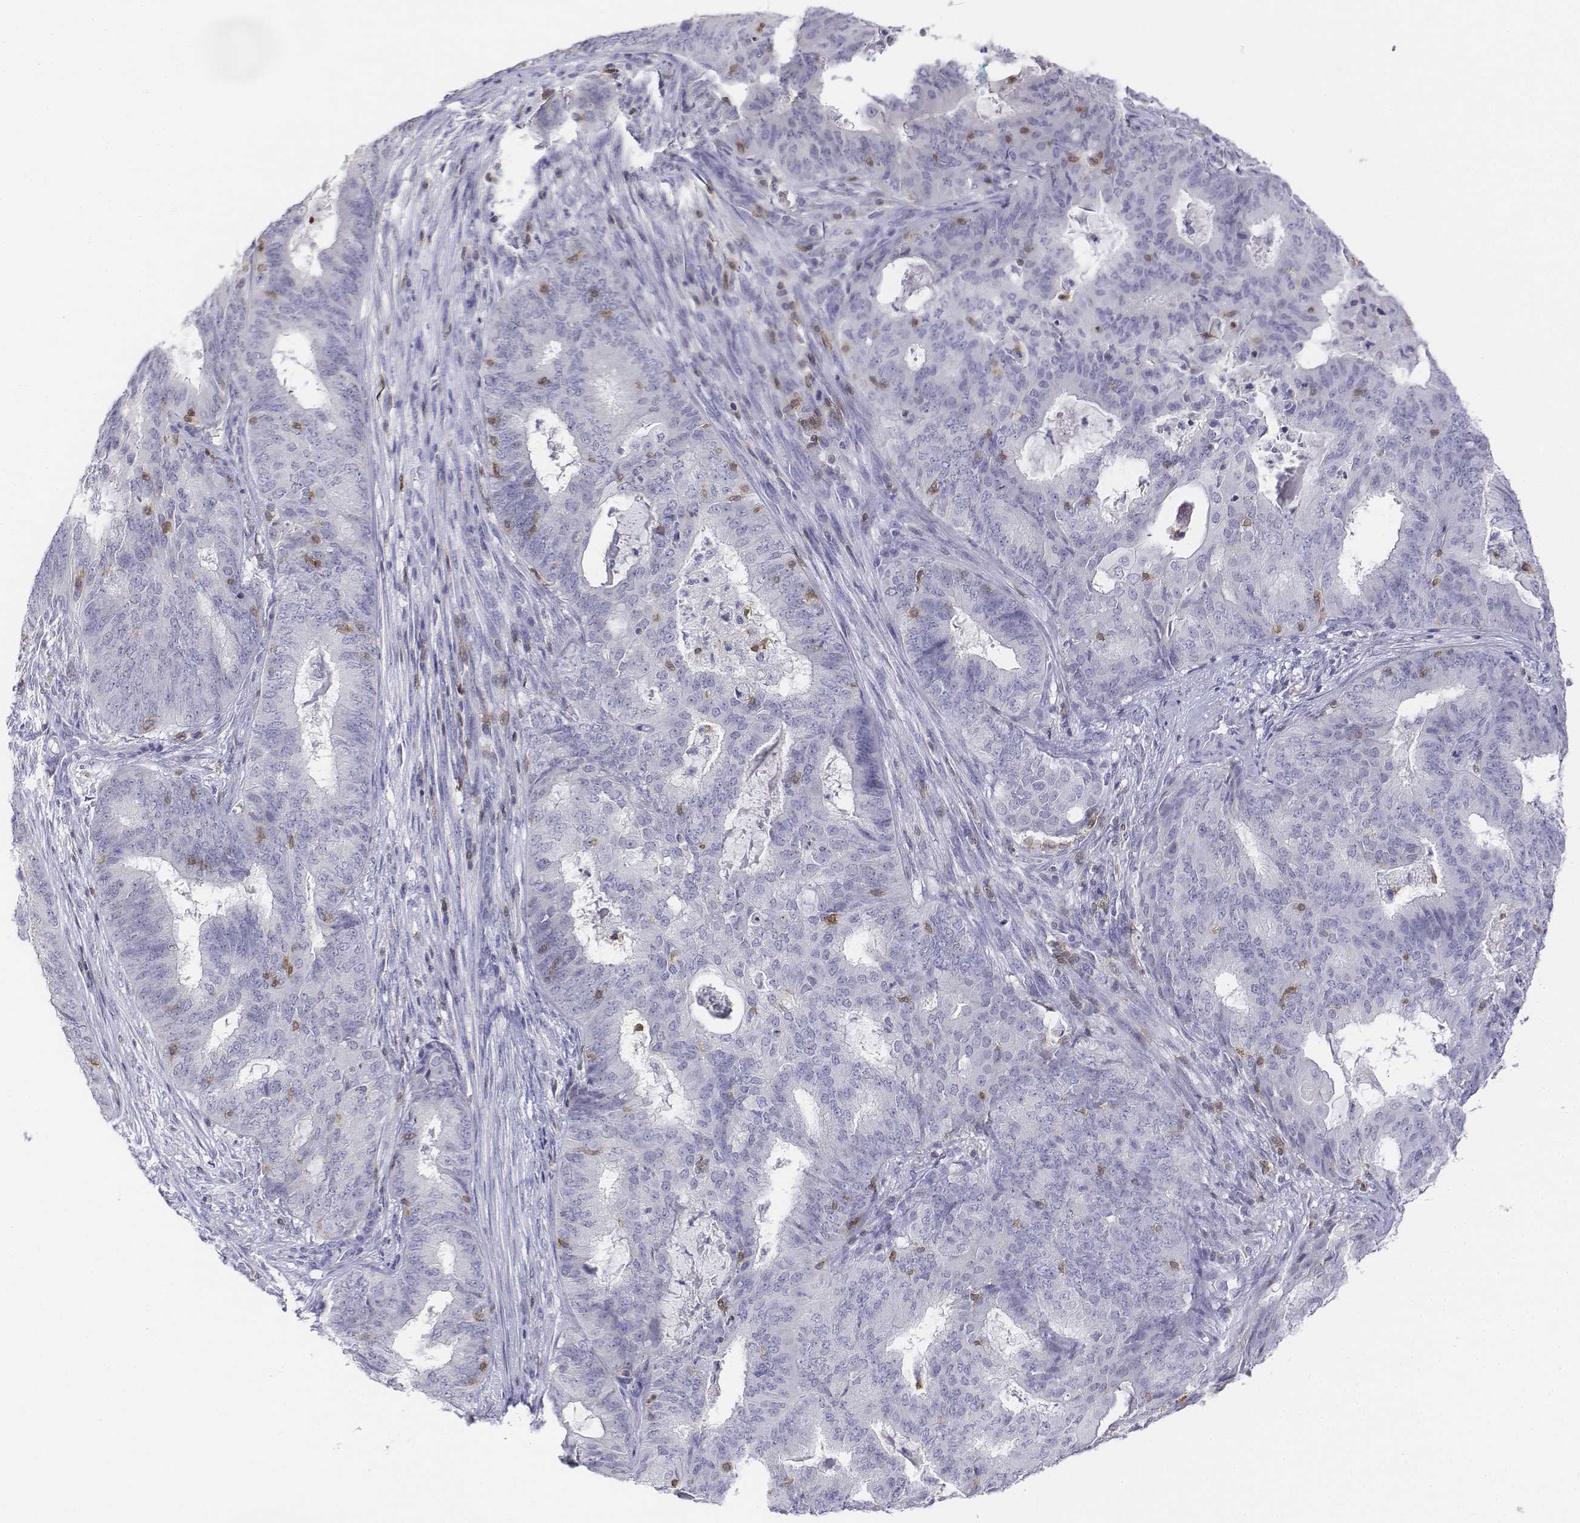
{"staining": {"intensity": "negative", "quantity": "none", "location": "none"}, "tissue": "endometrial cancer", "cell_type": "Tumor cells", "image_type": "cancer", "snomed": [{"axis": "morphology", "description": "Adenocarcinoma, NOS"}, {"axis": "topography", "description": "Endometrium"}], "caption": "Immunohistochemical staining of endometrial adenocarcinoma demonstrates no significant staining in tumor cells. (Stains: DAB (3,3'-diaminobenzidine) immunohistochemistry (IHC) with hematoxylin counter stain, Microscopy: brightfield microscopy at high magnification).", "gene": "CD3E", "patient": {"sex": "female", "age": 62}}